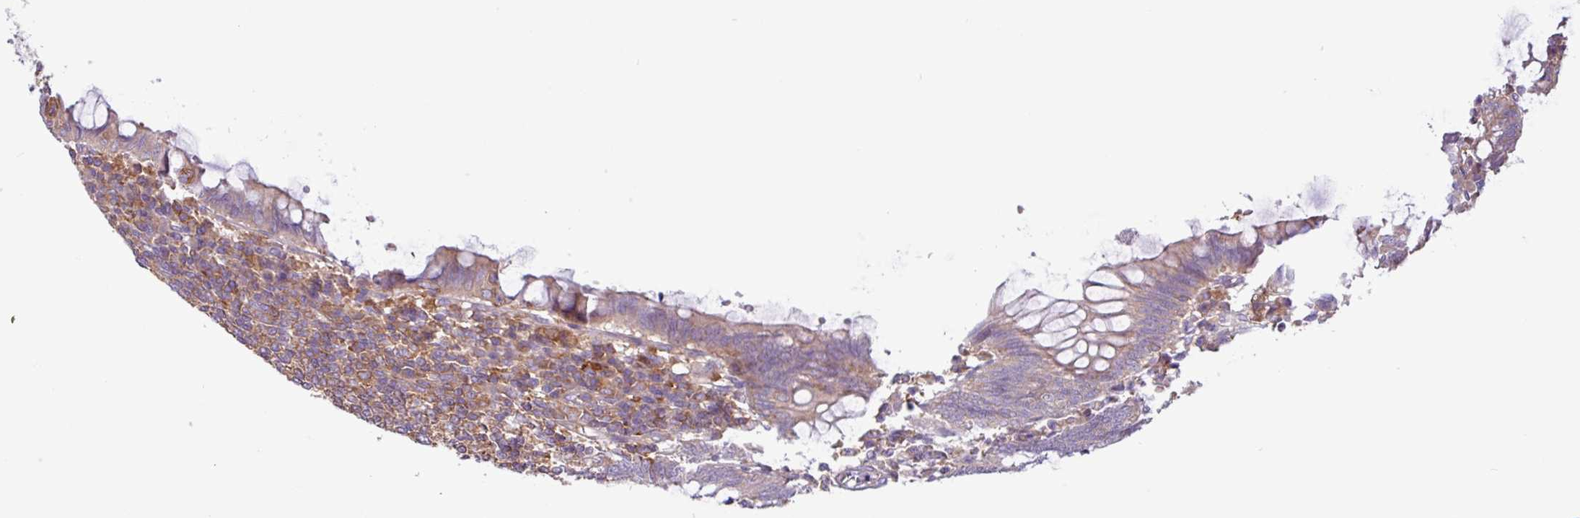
{"staining": {"intensity": "moderate", "quantity": ">75%", "location": "cytoplasmic/membranous"}, "tissue": "appendix", "cell_type": "Glandular cells", "image_type": "normal", "snomed": [{"axis": "morphology", "description": "Normal tissue, NOS"}, {"axis": "topography", "description": "Appendix"}], "caption": "Immunohistochemistry (IHC) (DAB (3,3'-diaminobenzidine)) staining of normal human appendix exhibits moderate cytoplasmic/membranous protein positivity in approximately >75% of glandular cells. The protein is stained brown, and the nuclei are stained in blue (DAB (3,3'-diaminobenzidine) IHC with brightfield microscopy, high magnification).", "gene": "ACTR3B", "patient": {"sex": "male", "age": 83}}